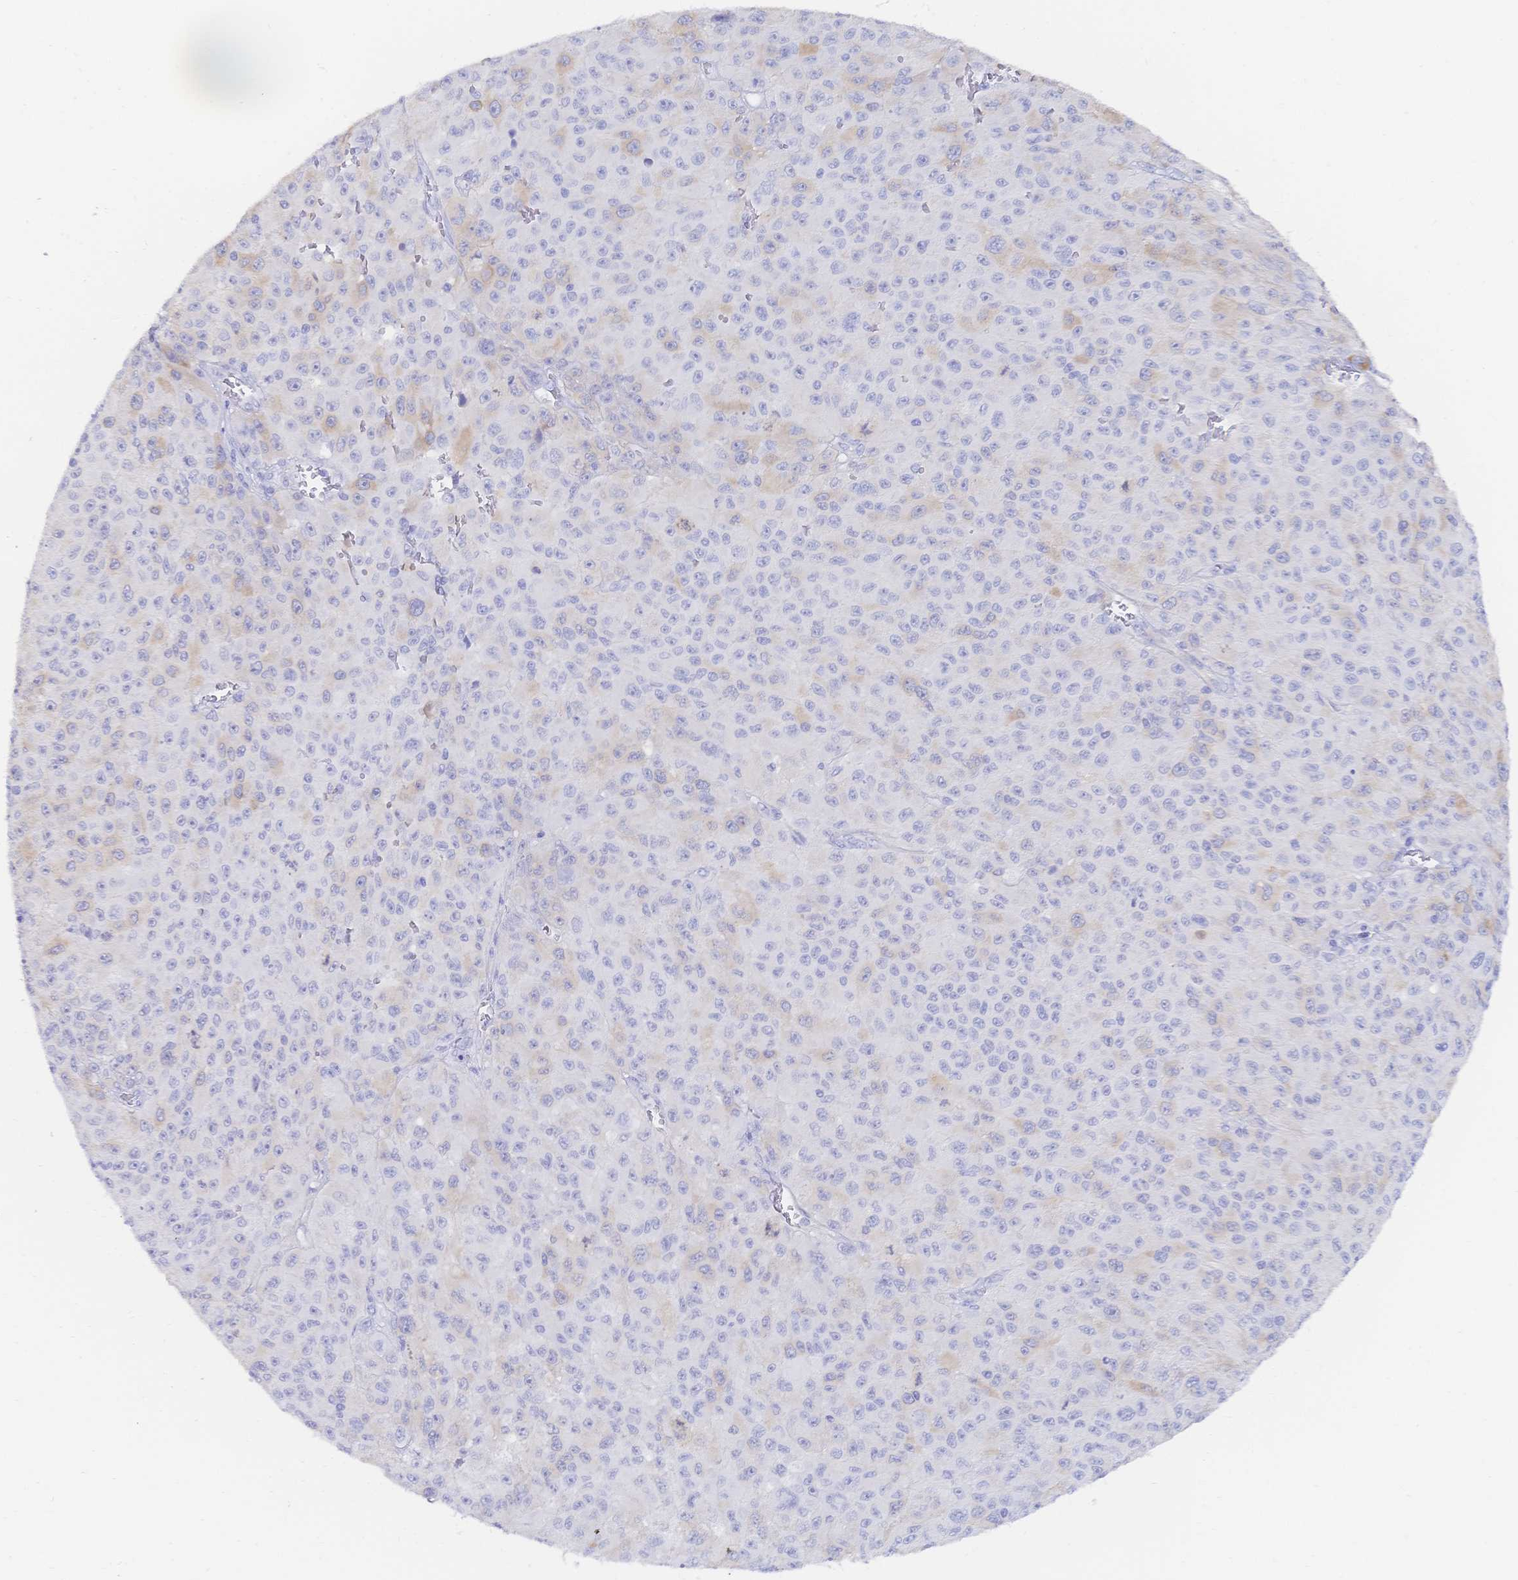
{"staining": {"intensity": "moderate", "quantity": "<25%", "location": "cytoplasmic/membranous"}, "tissue": "melanoma", "cell_type": "Tumor cells", "image_type": "cancer", "snomed": [{"axis": "morphology", "description": "Malignant melanoma, NOS"}, {"axis": "topography", "description": "Skin"}], "caption": "Melanoma tissue displays moderate cytoplasmic/membranous positivity in approximately <25% of tumor cells, visualized by immunohistochemistry.", "gene": "RRM1", "patient": {"sex": "male", "age": 73}}